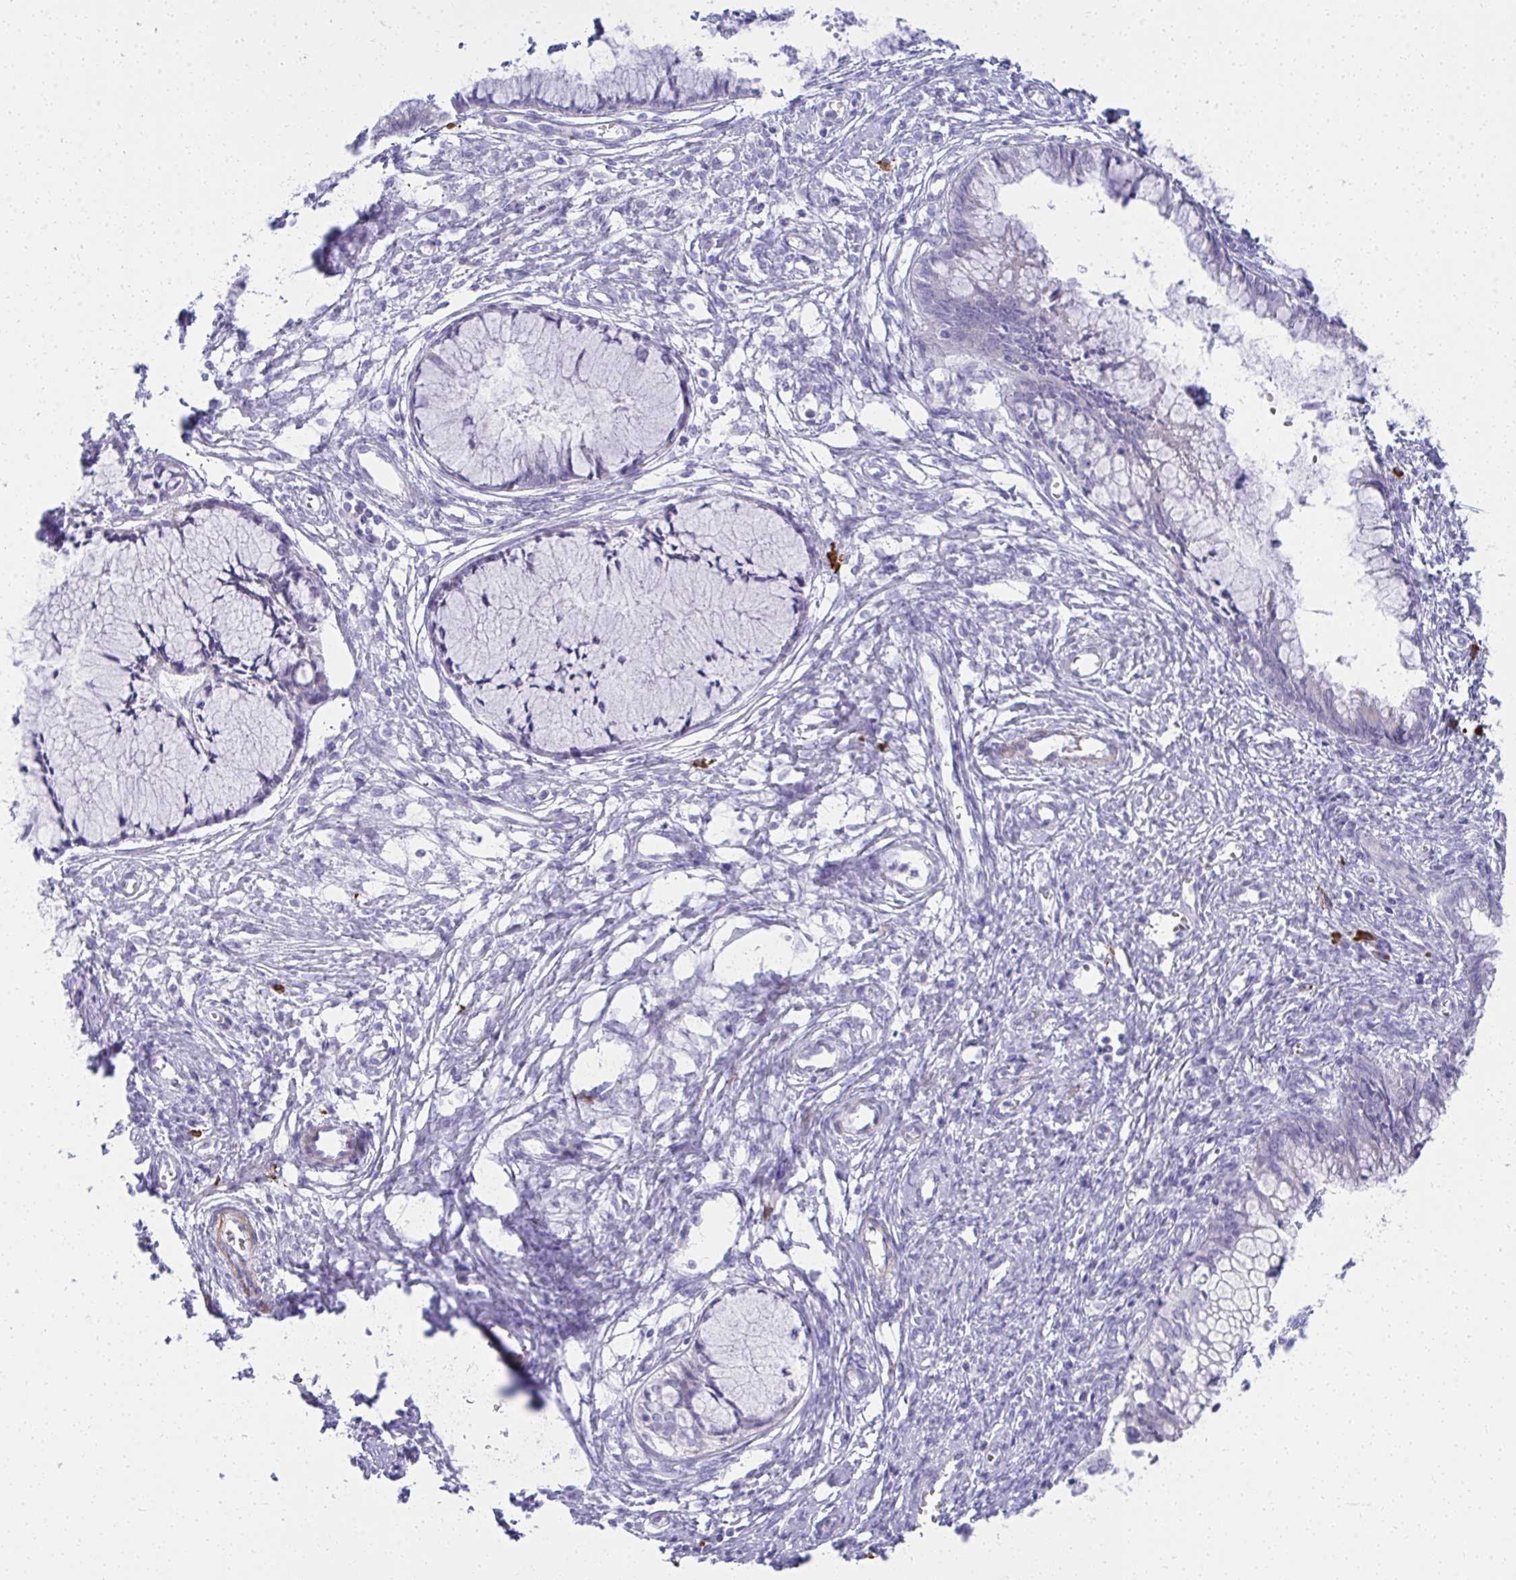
{"staining": {"intensity": "negative", "quantity": "none", "location": "none"}, "tissue": "cervical cancer", "cell_type": "Tumor cells", "image_type": "cancer", "snomed": [{"axis": "morphology", "description": "Adenocarcinoma, NOS"}, {"axis": "topography", "description": "Cervix"}], "caption": "The image reveals no staining of tumor cells in cervical cancer (adenocarcinoma). (DAB (3,3'-diaminobenzidine) IHC with hematoxylin counter stain).", "gene": "PUS7L", "patient": {"sex": "female", "age": 44}}